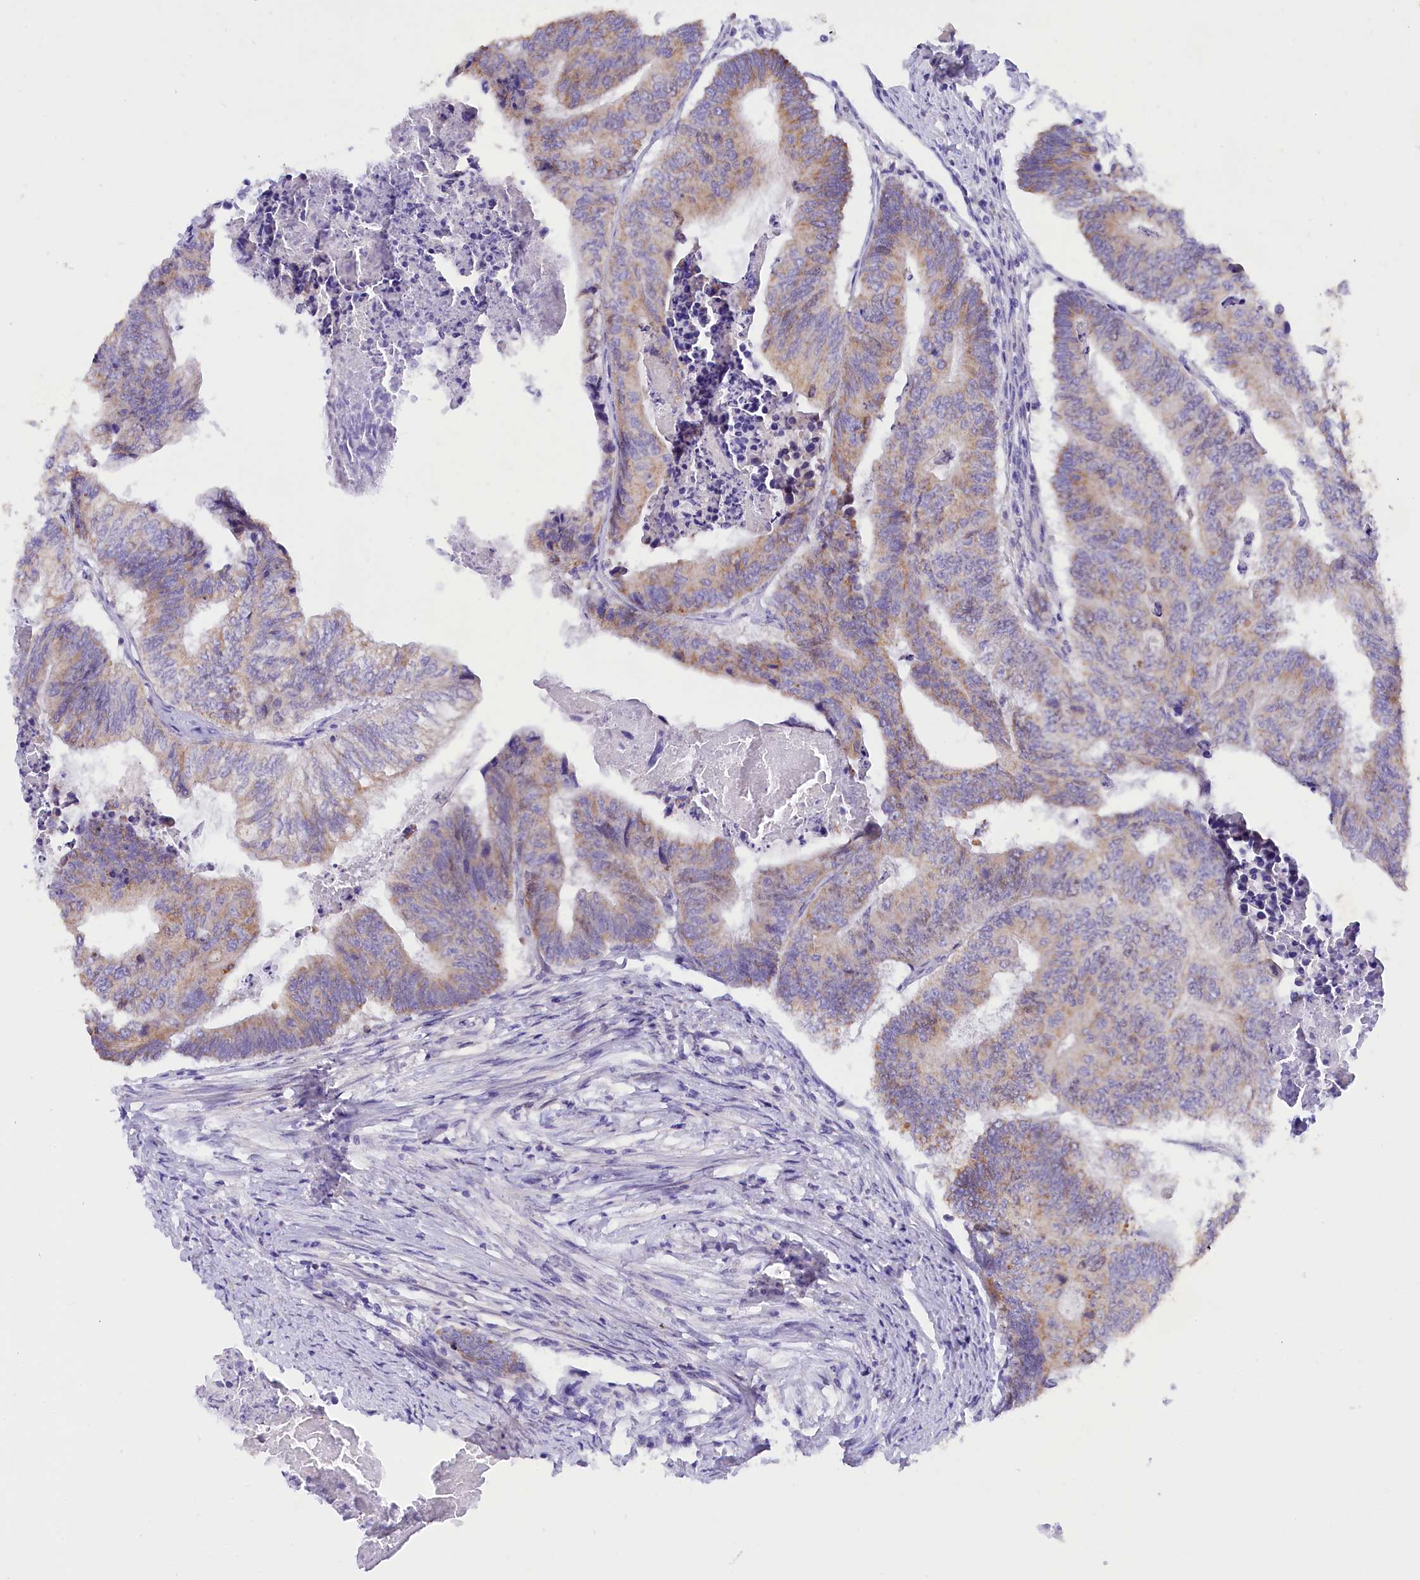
{"staining": {"intensity": "weak", "quantity": "<25%", "location": "cytoplasmic/membranous"}, "tissue": "colorectal cancer", "cell_type": "Tumor cells", "image_type": "cancer", "snomed": [{"axis": "morphology", "description": "Adenocarcinoma, NOS"}, {"axis": "topography", "description": "Colon"}], "caption": "Immunohistochemistry micrograph of human colorectal cancer (adenocarcinoma) stained for a protein (brown), which displays no staining in tumor cells.", "gene": "PKIA", "patient": {"sex": "female", "age": 67}}